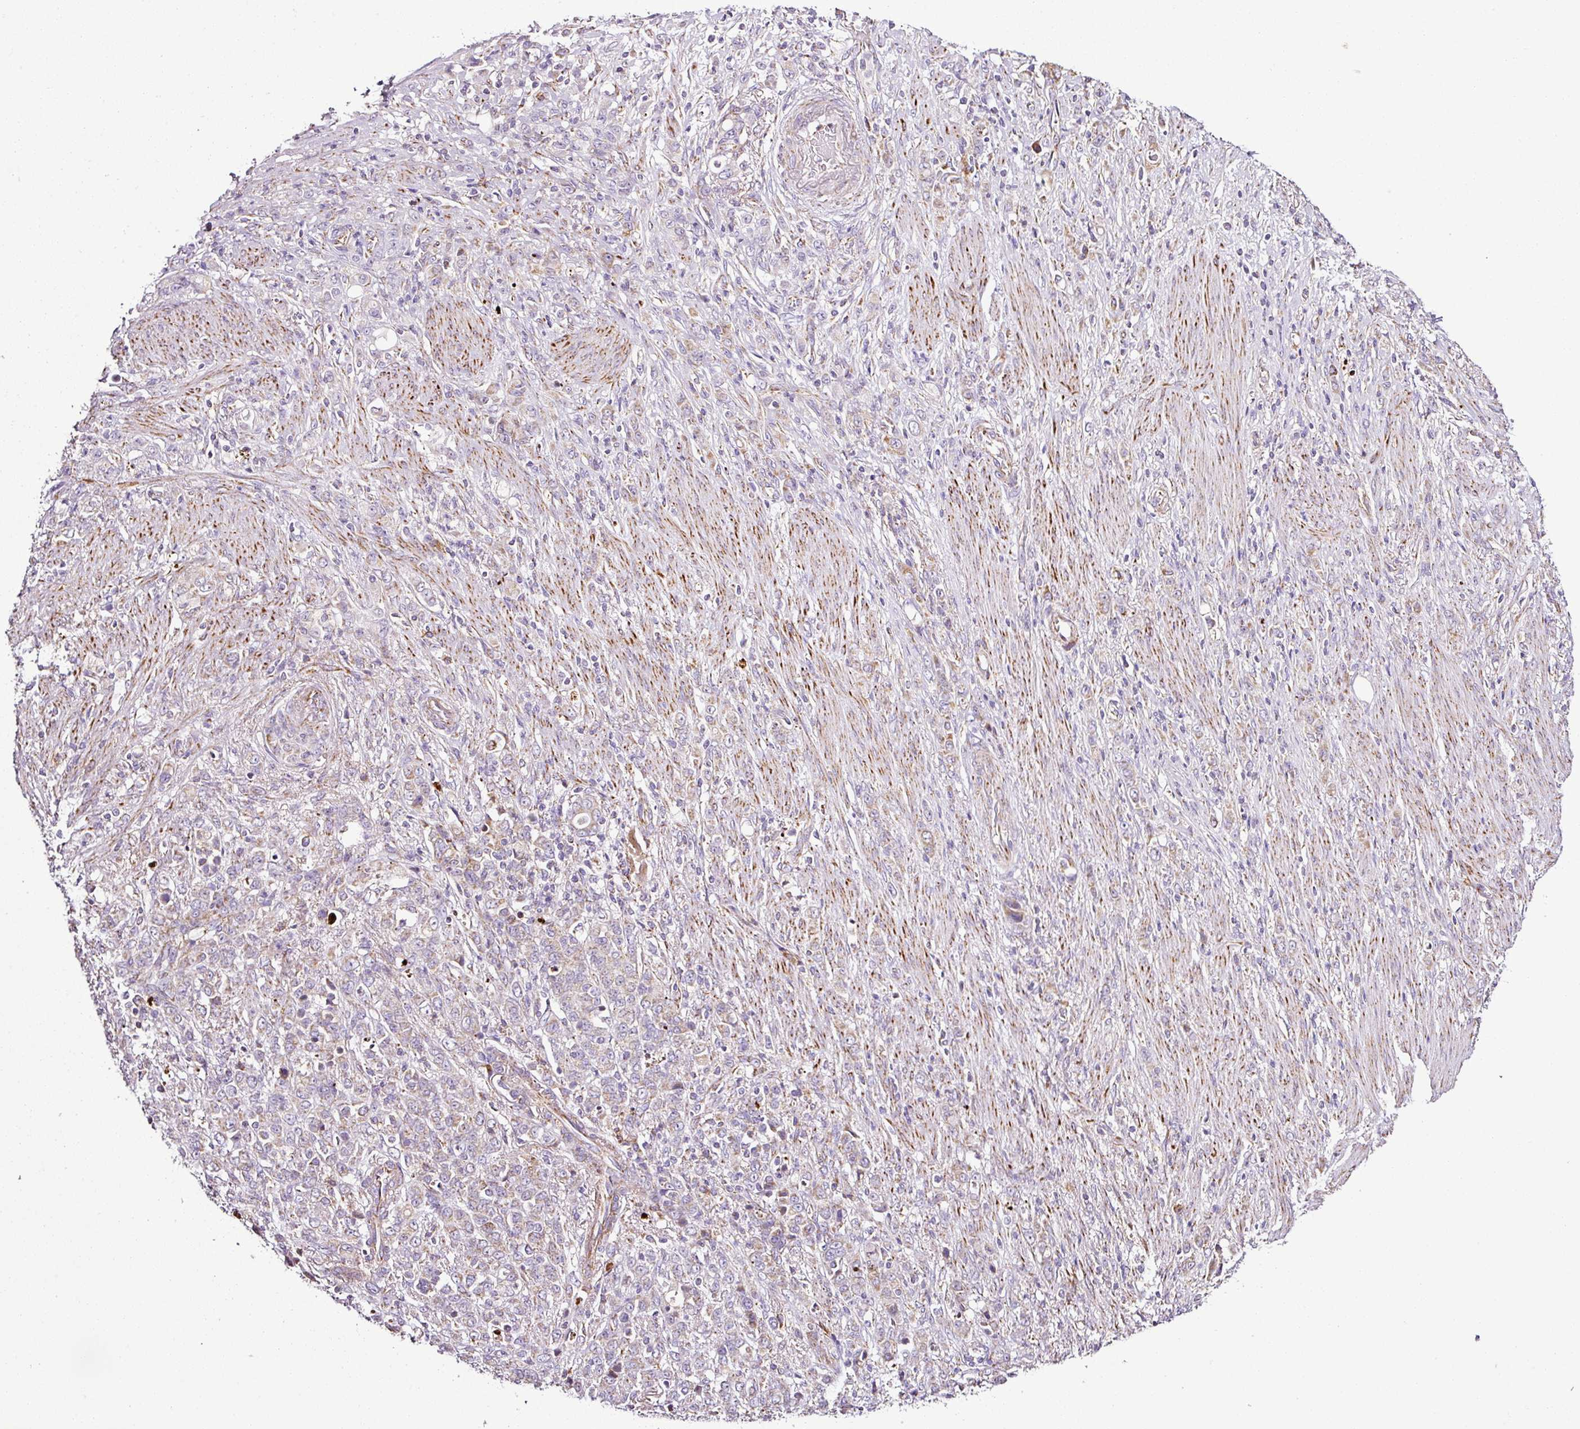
{"staining": {"intensity": "weak", "quantity": "25%-75%", "location": "cytoplasmic/membranous"}, "tissue": "stomach cancer", "cell_type": "Tumor cells", "image_type": "cancer", "snomed": [{"axis": "morphology", "description": "Adenocarcinoma, NOS"}, {"axis": "topography", "description": "Stomach"}], "caption": "About 25%-75% of tumor cells in human stomach cancer (adenocarcinoma) demonstrate weak cytoplasmic/membranous protein positivity as visualized by brown immunohistochemical staining.", "gene": "DPAGT1", "patient": {"sex": "female", "age": 79}}